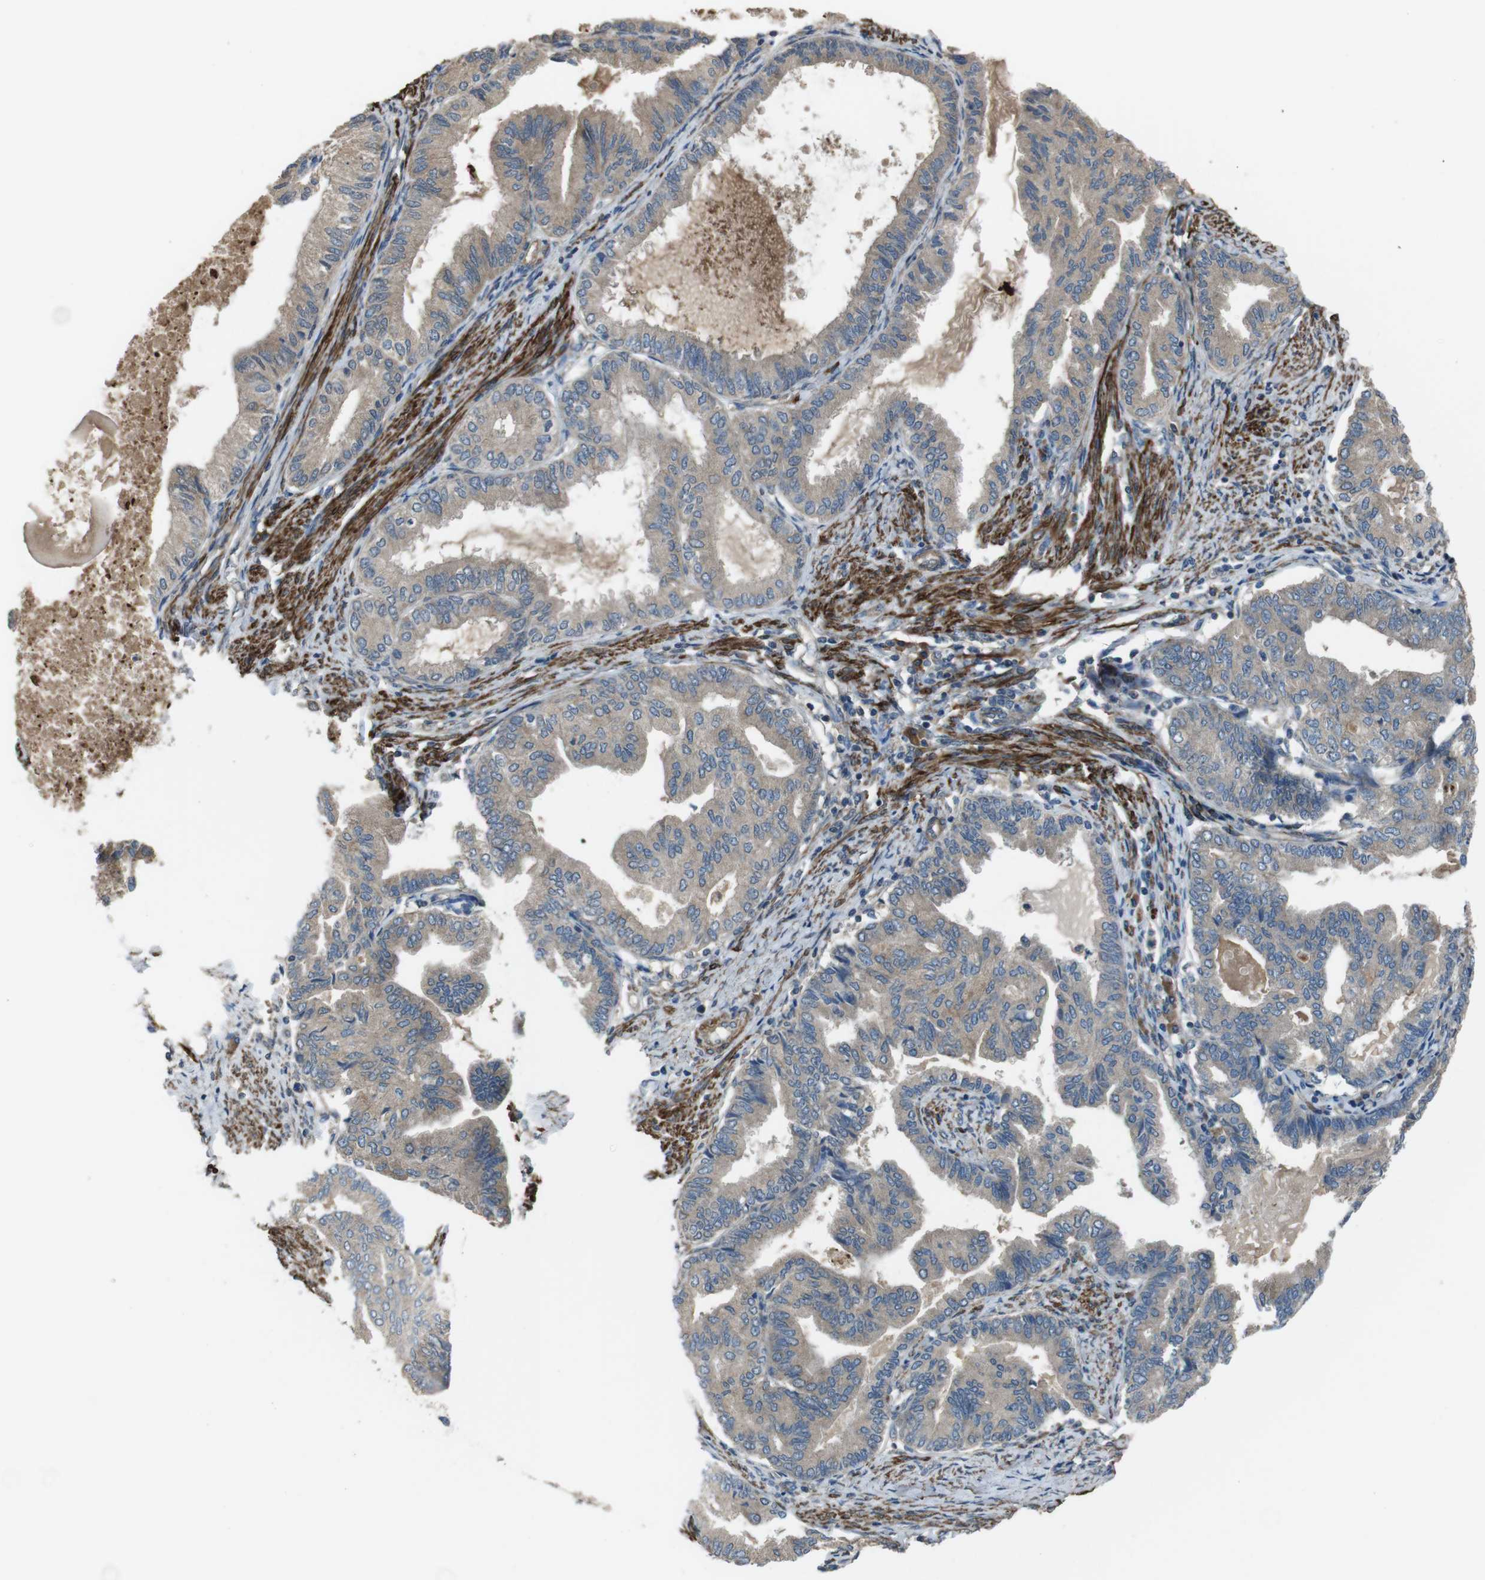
{"staining": {"intensity": "weak", "quantity": ">75%", "location": "cytoplasmic/membranous"}, "tissue": "endometrial cancer", "cell_type": "Tumor cells", "image_type": "cancer", "snomed": [{"axis": "morphology", "description": "Adenocarcinoma, NOS"}, {"axis": "topography", "description": "Endometrium"}], "caption": "Immunohistochemical staining of human endometrial adenocarcinoma shows weak cytoplasmic/membranous protein staining in approximately >75% of tumor cells.", "gene": "FUT2", "patient": {"sex": "female", "age": 86}}